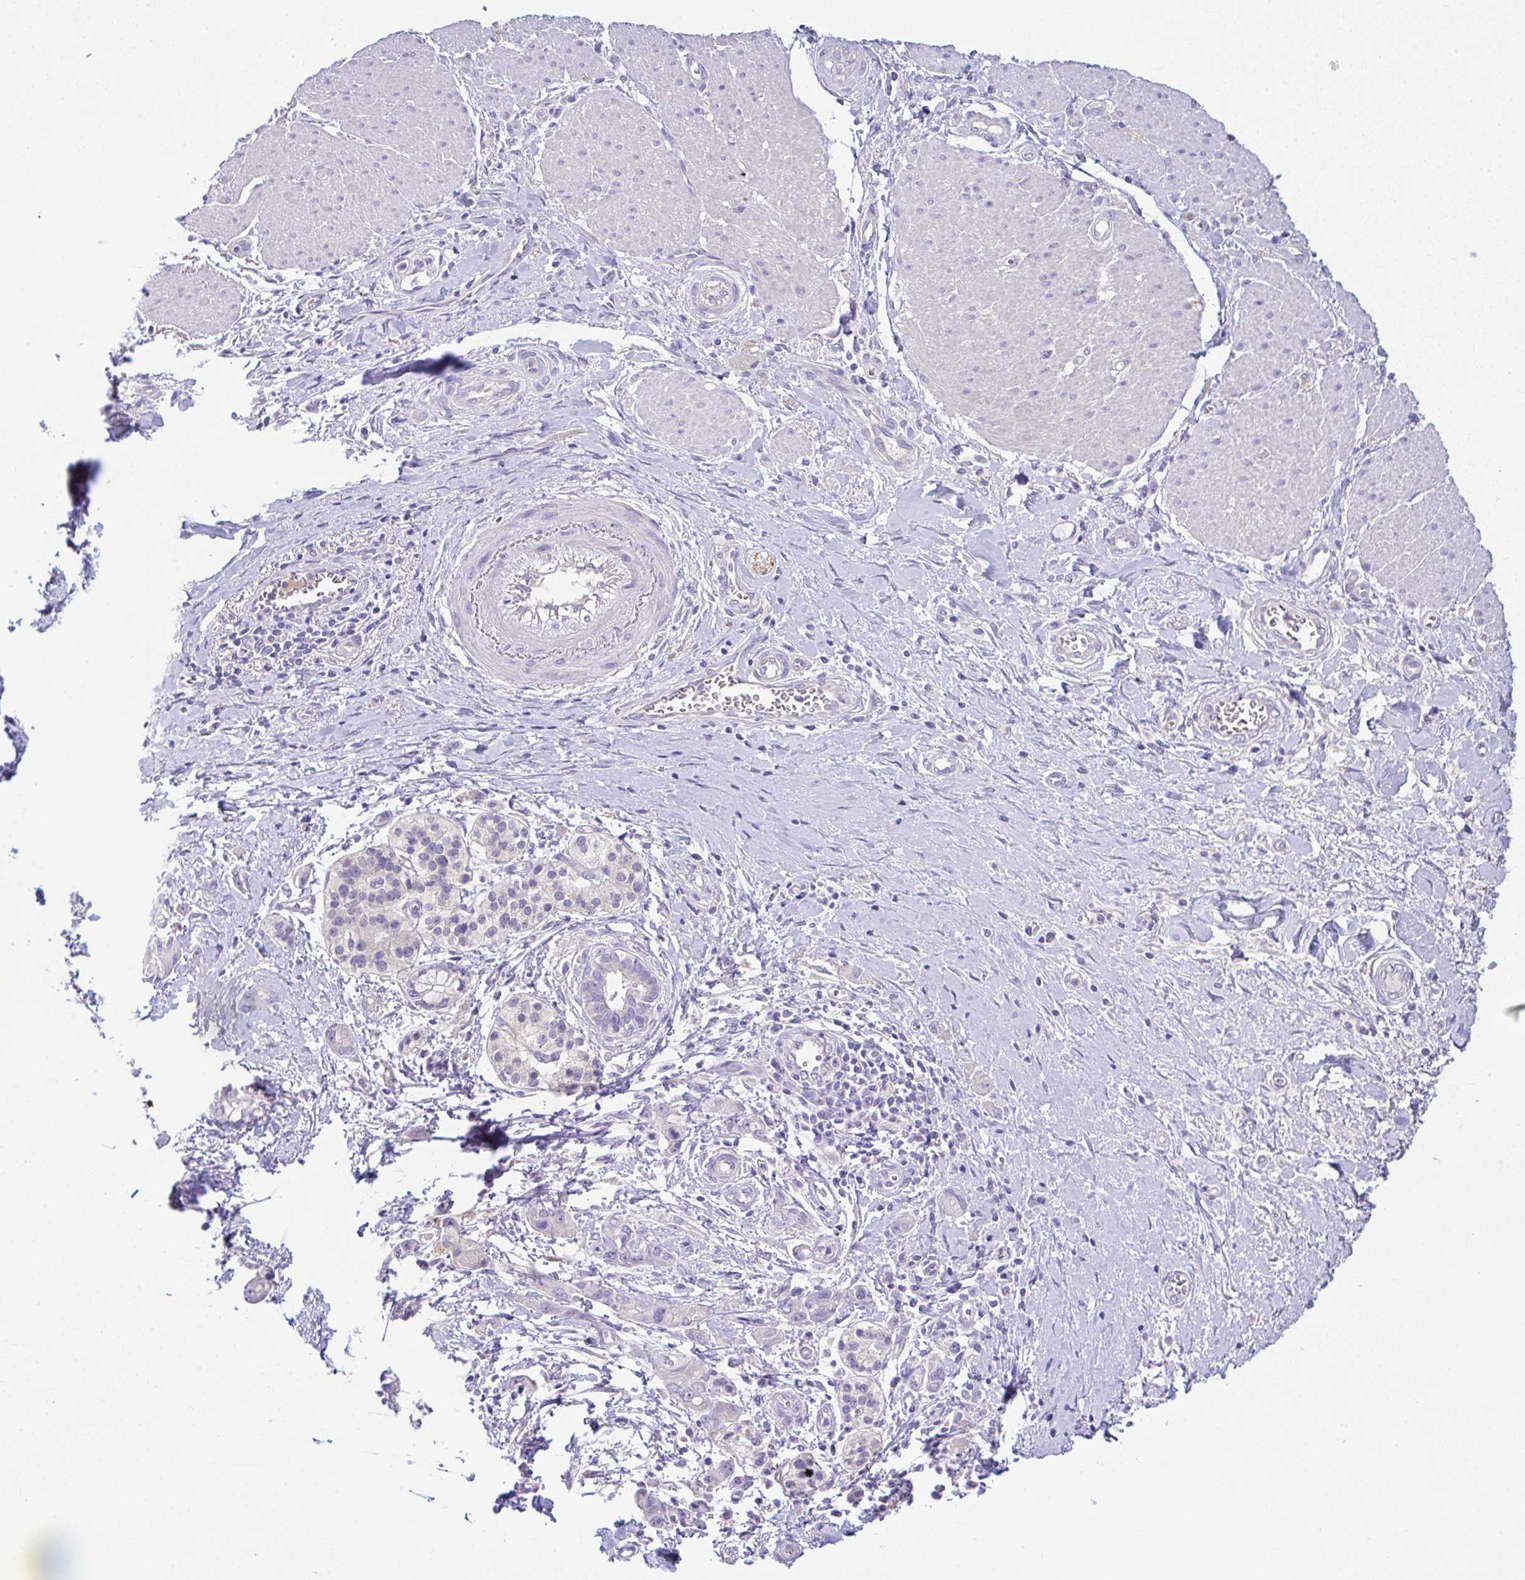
{"staining": {"intensity": "negative", "quantity": "none", "location": "none"}, "tissue": "pancreatic cancer", "cell_type": "Tumor cells", "image_type": "cancer", "snomed": [{"axis": "morphology", "description": "Adenocarcinoma, NOS"}, {"axis": "topography", "description": "Pancreas"}], "caption": "Tumor cells show no significant staining in pancreatic cancer (adenocarcinoma).", "gene": "SERPINE3", "patient": {"sex": "male", "age": 68}}